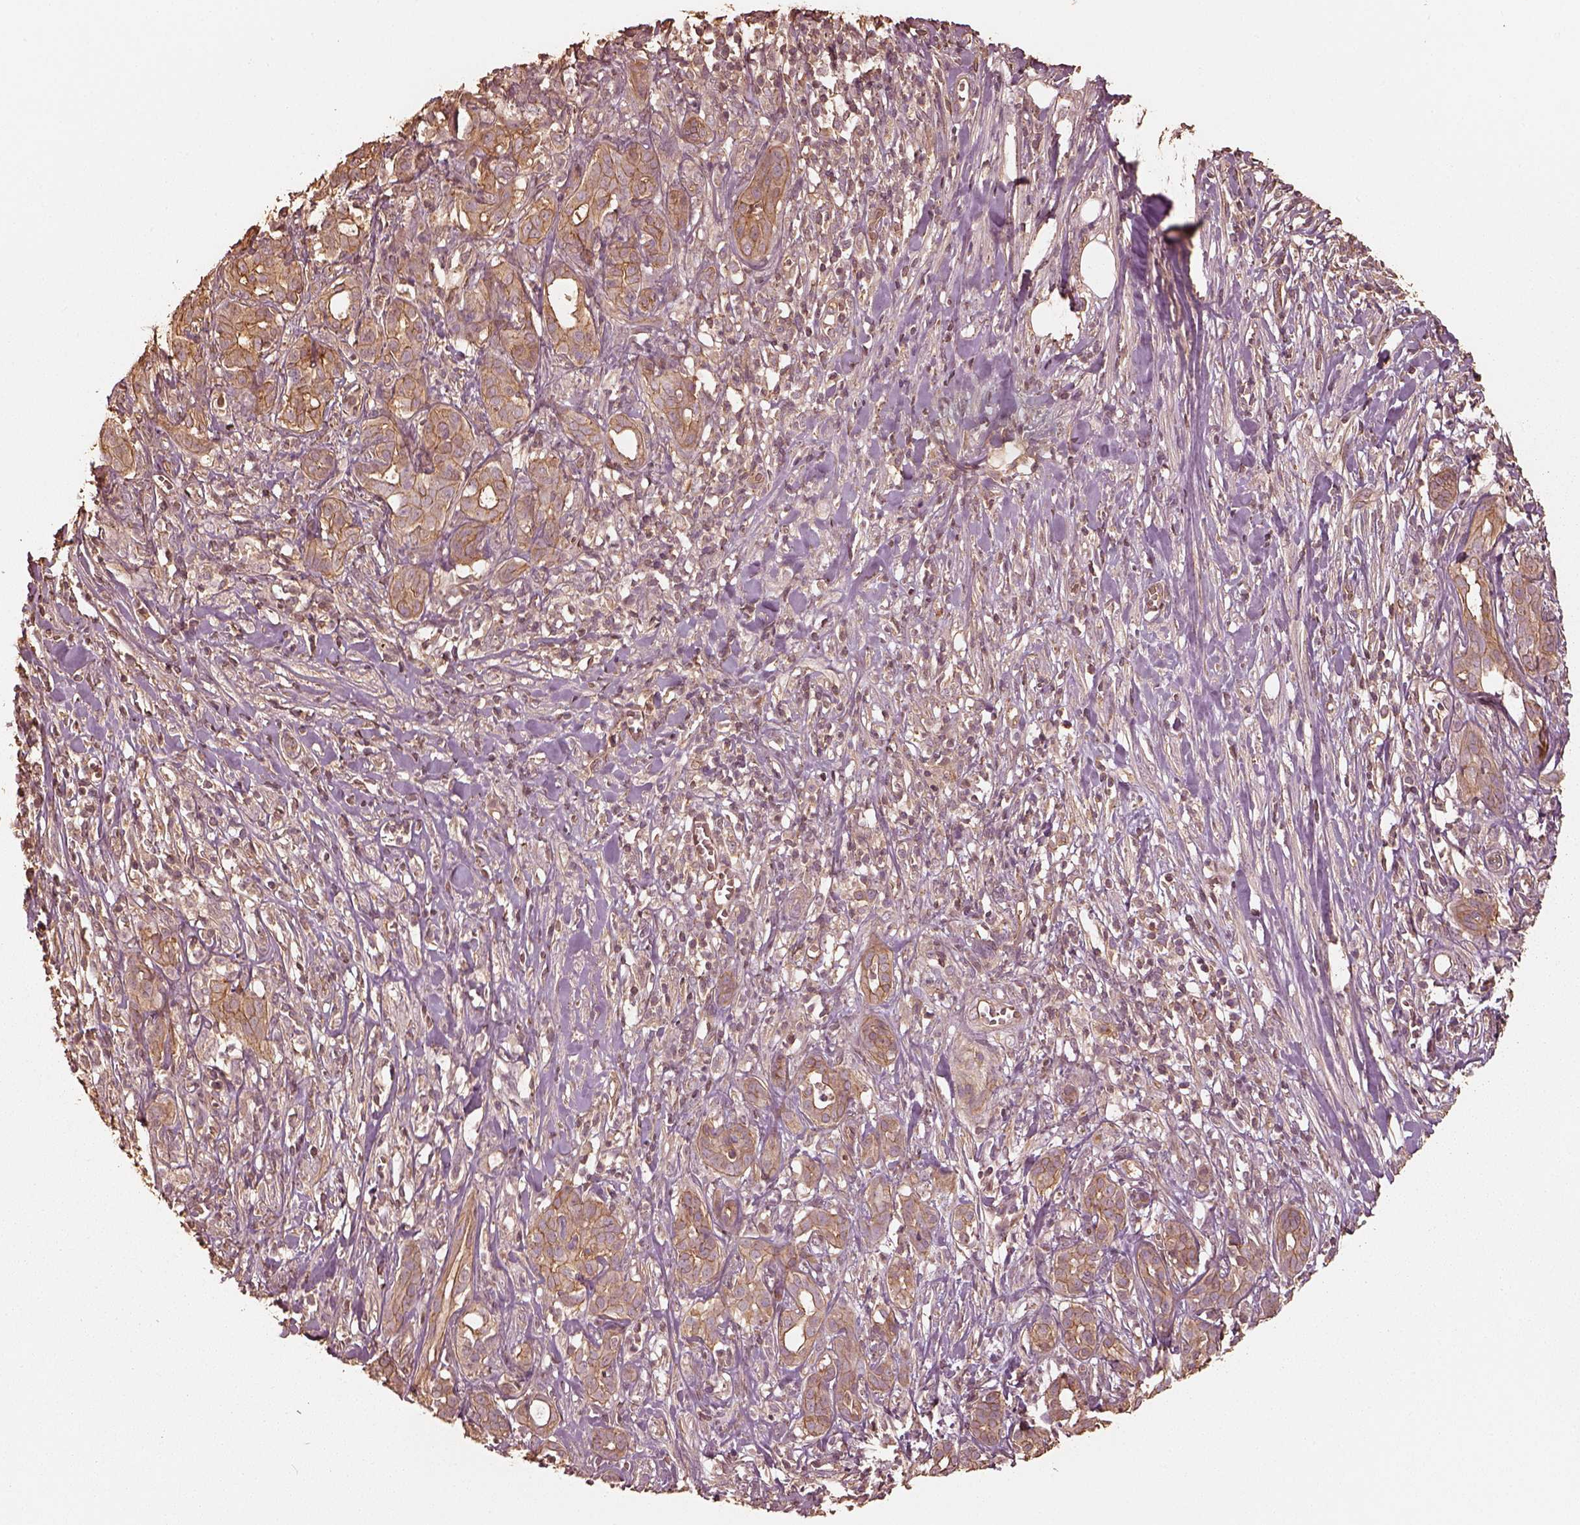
{"staining": {"intensity": "moderate", "quantity": "25%-75%", "location": "cytoplasmic/membranous"}, "tissue": "pancreatic cancer", "cell_type": "Tumor cells", "image_type": "cancer", "snomed": [{"axis": "morphology", "description": "Adenocarcinoma, NOS"}, {"axis": "topography", "description": "Pancreas"}], "caption": "DAB immunohistochemical staining of human pancreatic cancer (adenocarcinoma) exhibits moderate cytoplasmic/membranous protein staining in about 25%-75% of tumor cells.", "gene": "WDR7", "patient": {"sex": "male", "age": 61}}